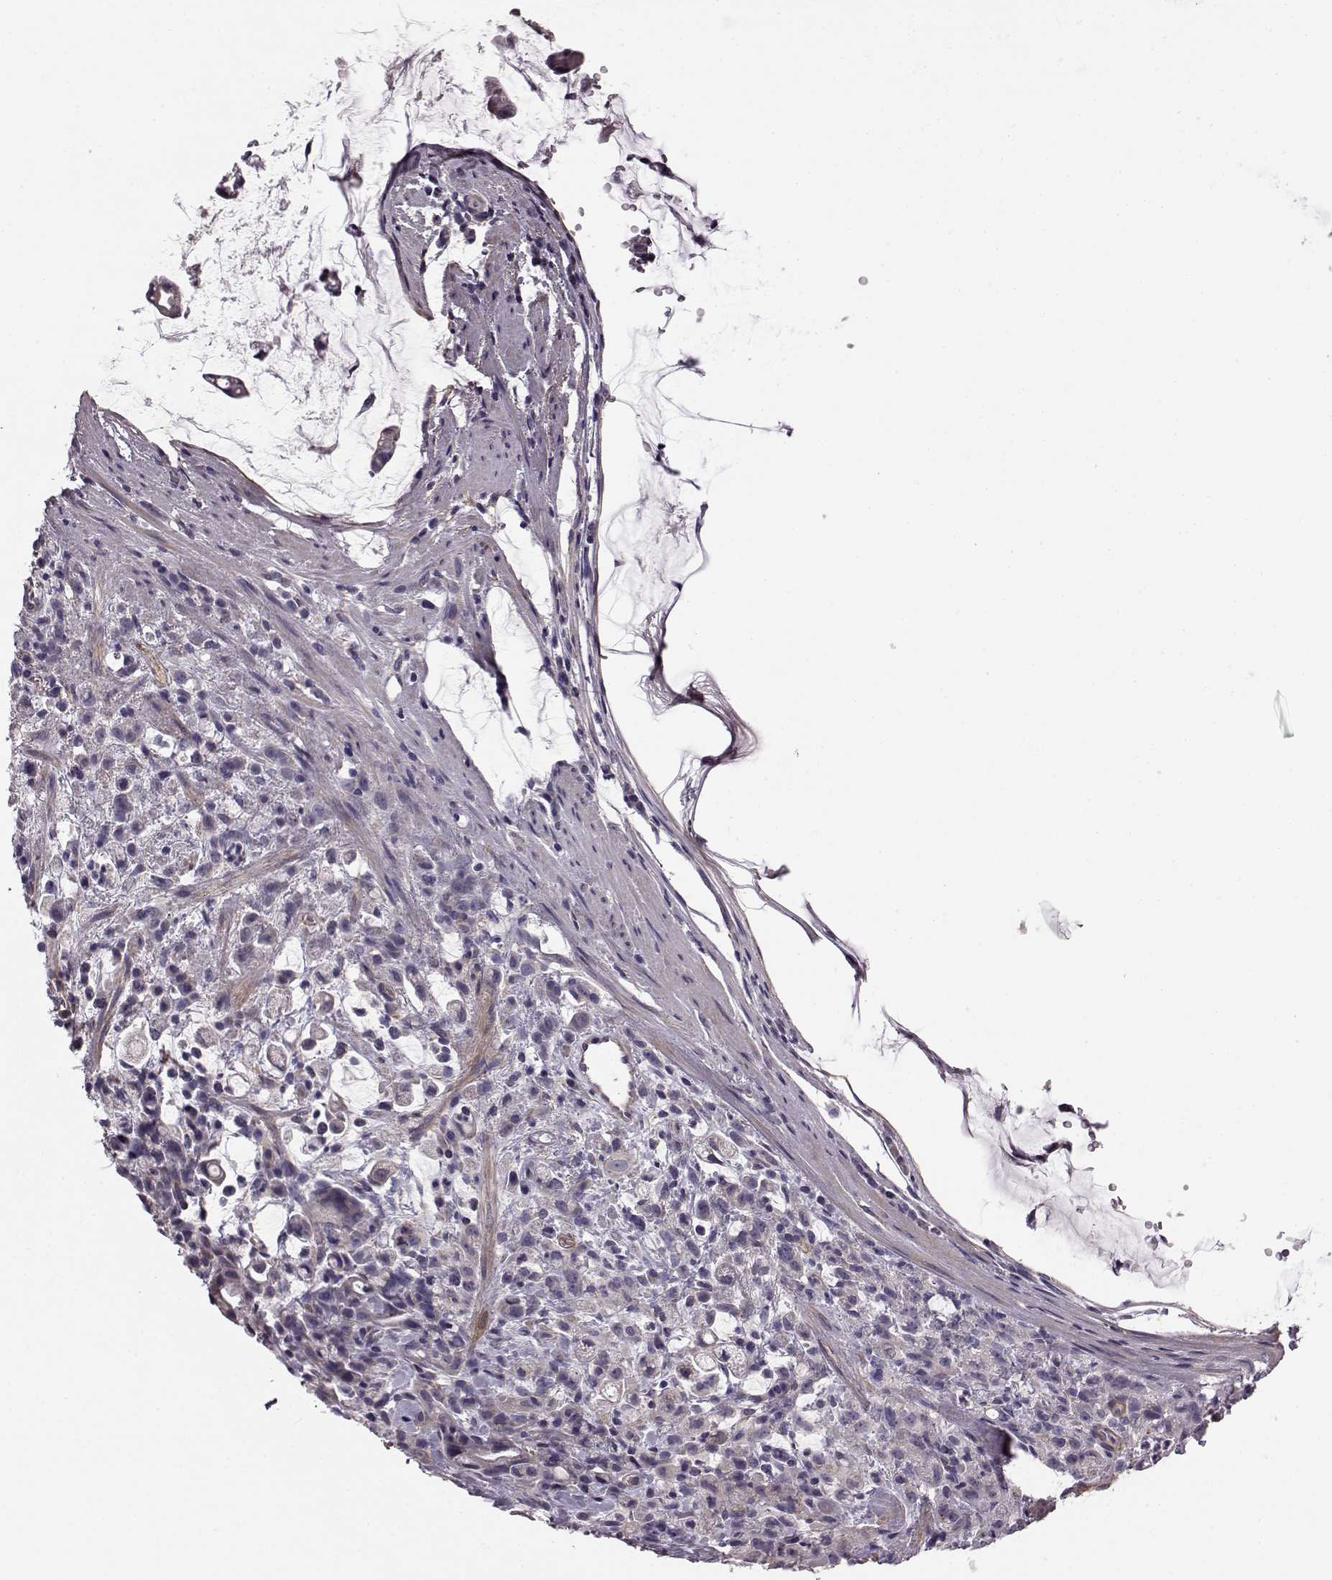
{"staining": {"intensity": "negative", "quantity": "none", "location": "none"}, "tissue": "stomach cancer", "cell_type": "Tumor cells", "image_type": "cancer", "snomed": [{"axis": "morphology", "description": "Adenocarcinoma, NOS"}, {"axis": "topography", "description": "Stomach"}], "caption": "An IHC photomicrograph of stomach adenocarcinoma is shown. There is no staining in tumor cells of stomach adenocarcinoma. (Brightfield microscopy of DAB immunohistochemistry (IHC) at high magnification).", "gene": "GRK1", "patient": {"sex": "female", "age": 60}}